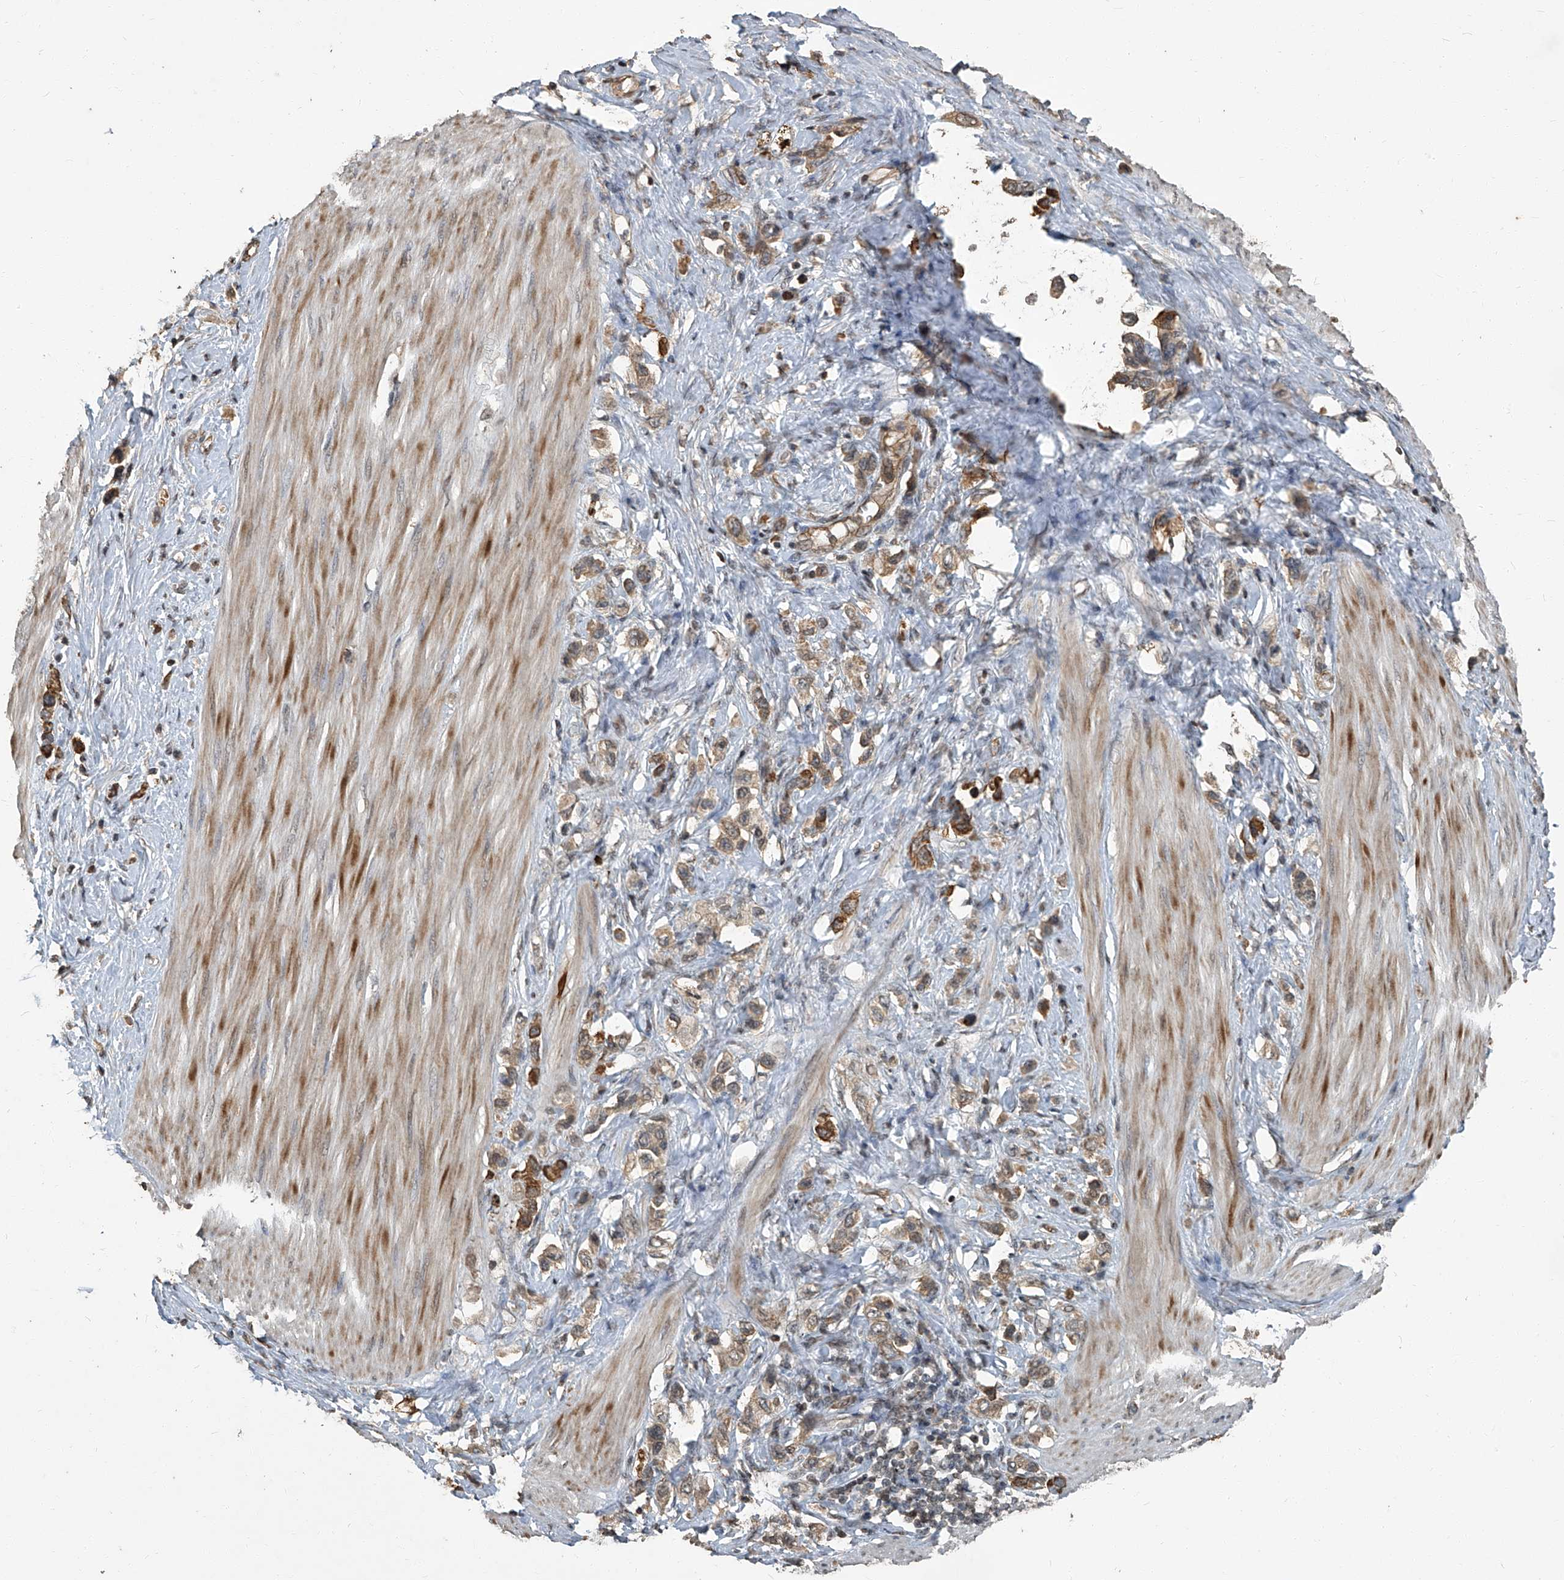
{"staining": {"intensity": "moderate", "quantity": ">75%", "location": "cytoplasmic/membranous"}, "tissue": "stomach cancer", "cell_type": "Tumor cells", "image_type": "cancer", "snomed": [{"axis": "morphology", "description": "Adenocarcinoma, NOS"}, {"axis": "topography", "description": "Stomach"}], "caption": "Immunohistochemical staining of human adenocarcinoma (stomach) displays medium levels of moderate cytoplasmic/membranous protein expression in approximately >75% of tumor cells. Immunohistochemistry stains the protein of interest in brown and the nuclei are stained blue.", "gene": "GPR132", "patient": {"sex": "female", "age": 65}}